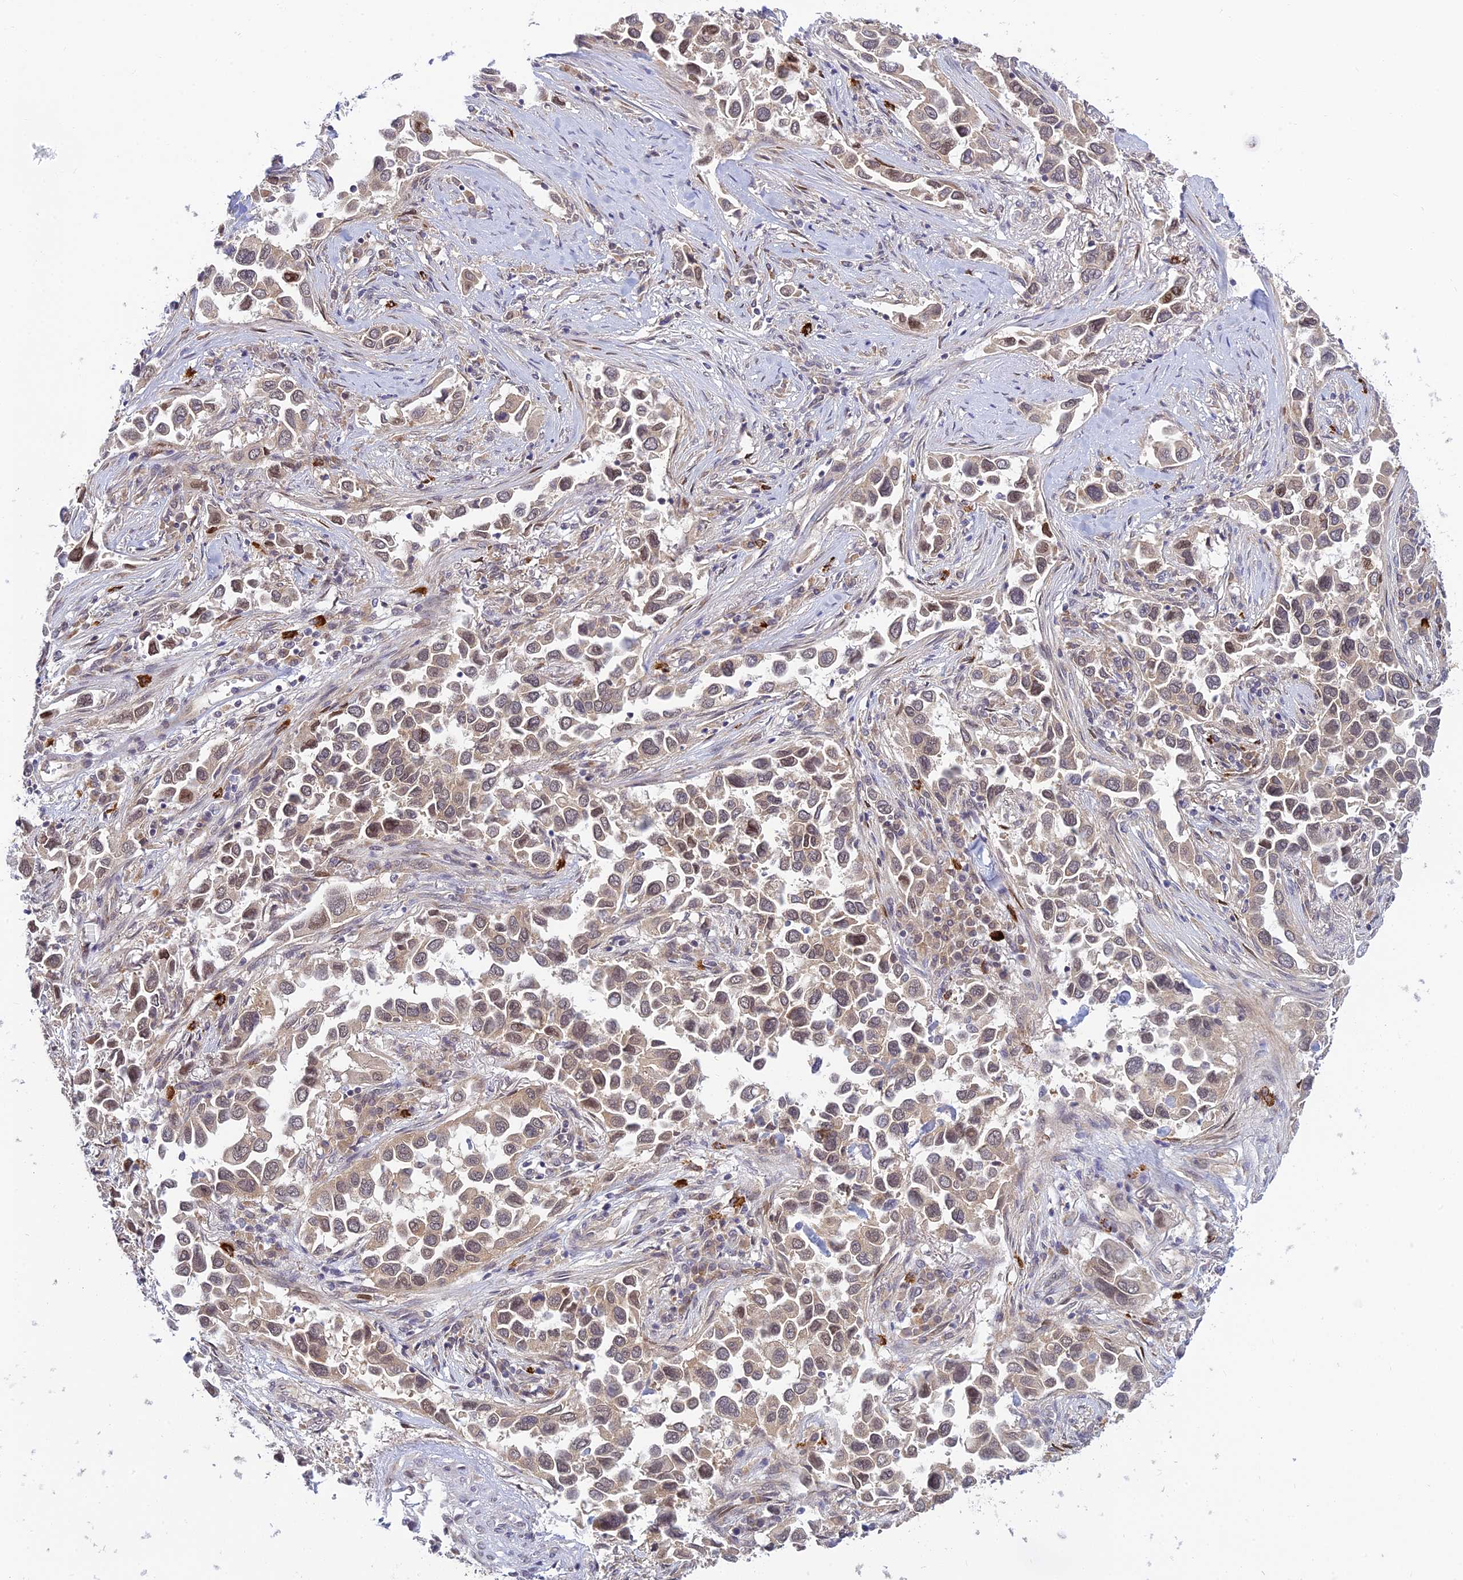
{"staining": {"intensity": "moderate", "quantity": "25%-75%", "location": "cytoplasmic/membranous,nuclear"}, "tissue": "lung cancer", "cell_type": "Tumor cells", "image_type": "cancer", "snomed": [{"axis": "morphology", "description": "Adenocarcinoma, NOS"}, {"axis": "topography", "description": "Lung"}], "caption": "A brown stain labels moderate cytoplasmic/membranous and nuclear positivity of a protein in human lung adenocarcinoma tumor cells. (DAB IHC, brown staining for protein, blue staining for nuclei).", "gene": "SKIC8", "patient": {"sex": "female", "age": 76}}